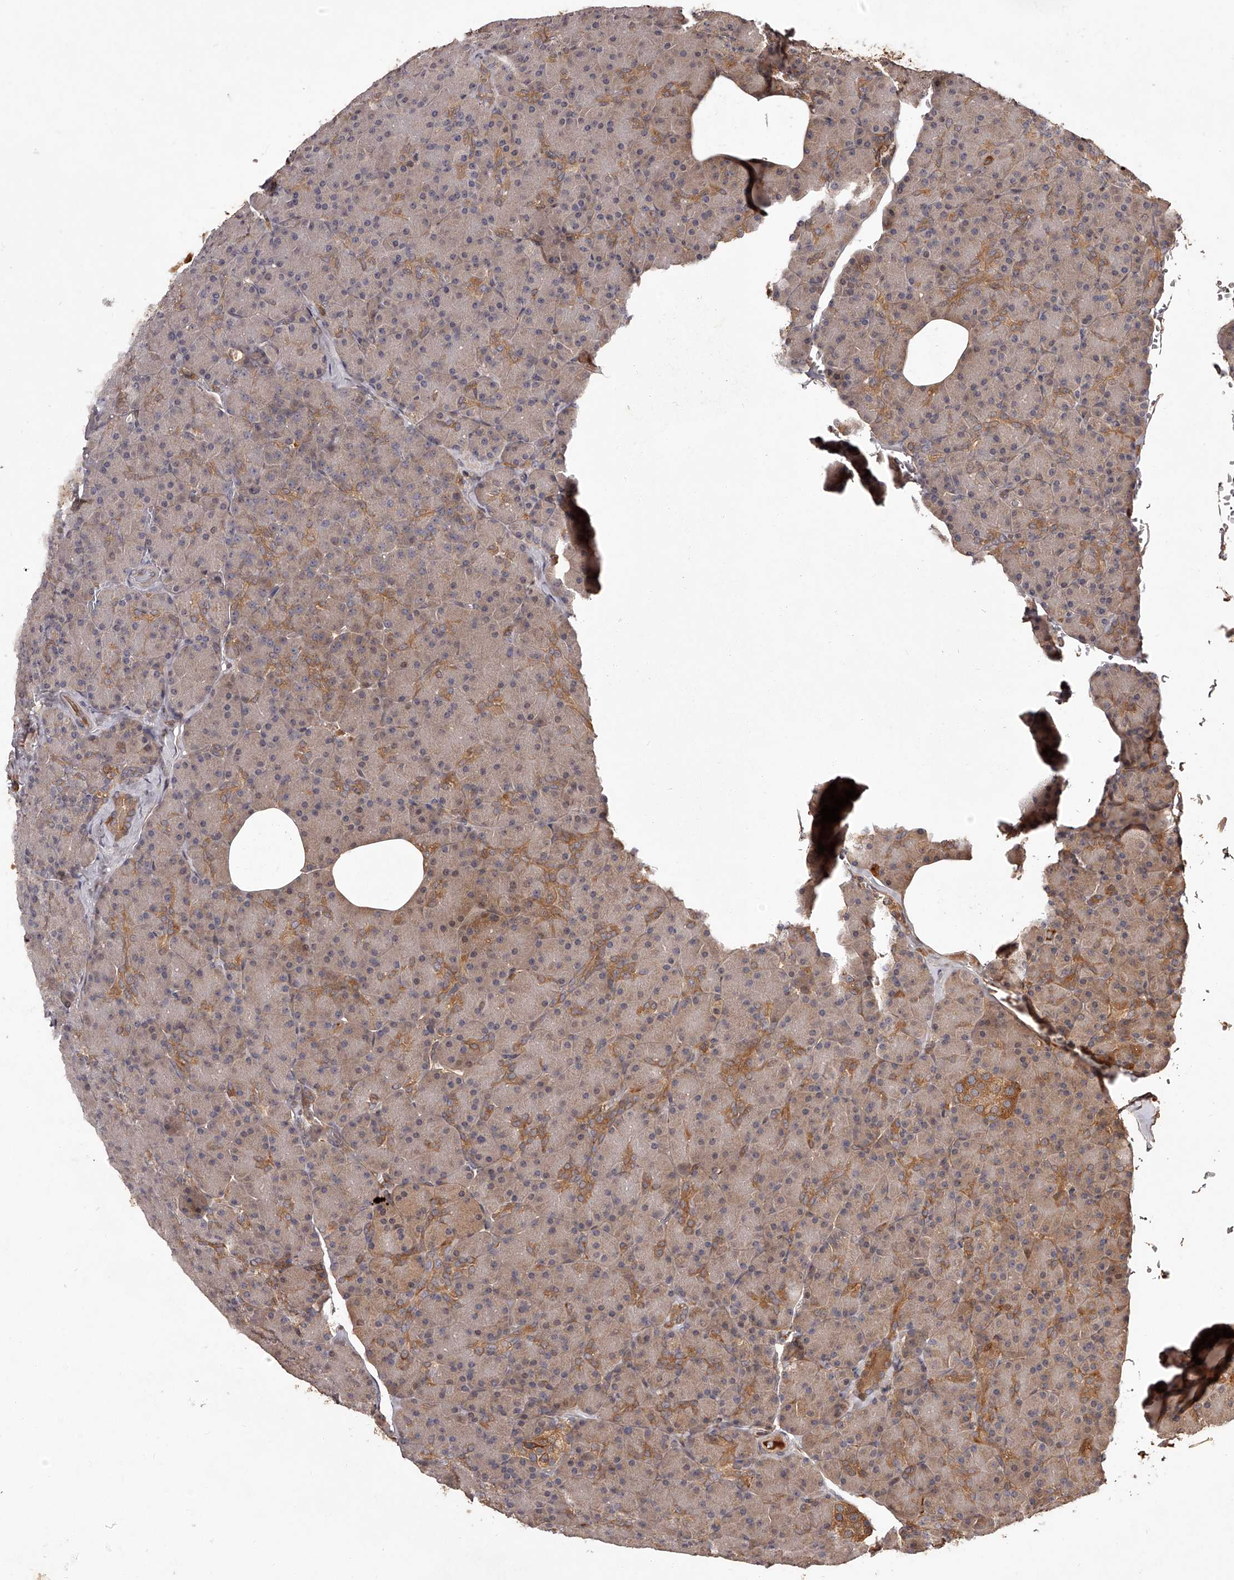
{"staining": {"intensity": "moderate", "quantity": "25%-75%", "location": "cytoplasmic/membranous"}, "tissue": "pancreas", "cell_type": "Exocrine glandular cells", "image_type": "normal", "snomed": [{"axis": "morphology", "description": "Normal tissue, NOS"}, {"axis": "topography", "description": "Pancreas"}], "caption": "The histopathology image exhibits staining of unremarkable pancreas, revealing moderate cytoplasmic/membranous protein staining (brown color) within exocrine glandular cells. (Stains: DAB in brown, nuclei in blue, Microscopy: brightfield microscopy at high magnification).", "gene": "CRYZL1", "patient": {"sex": "female", "age": 43}}